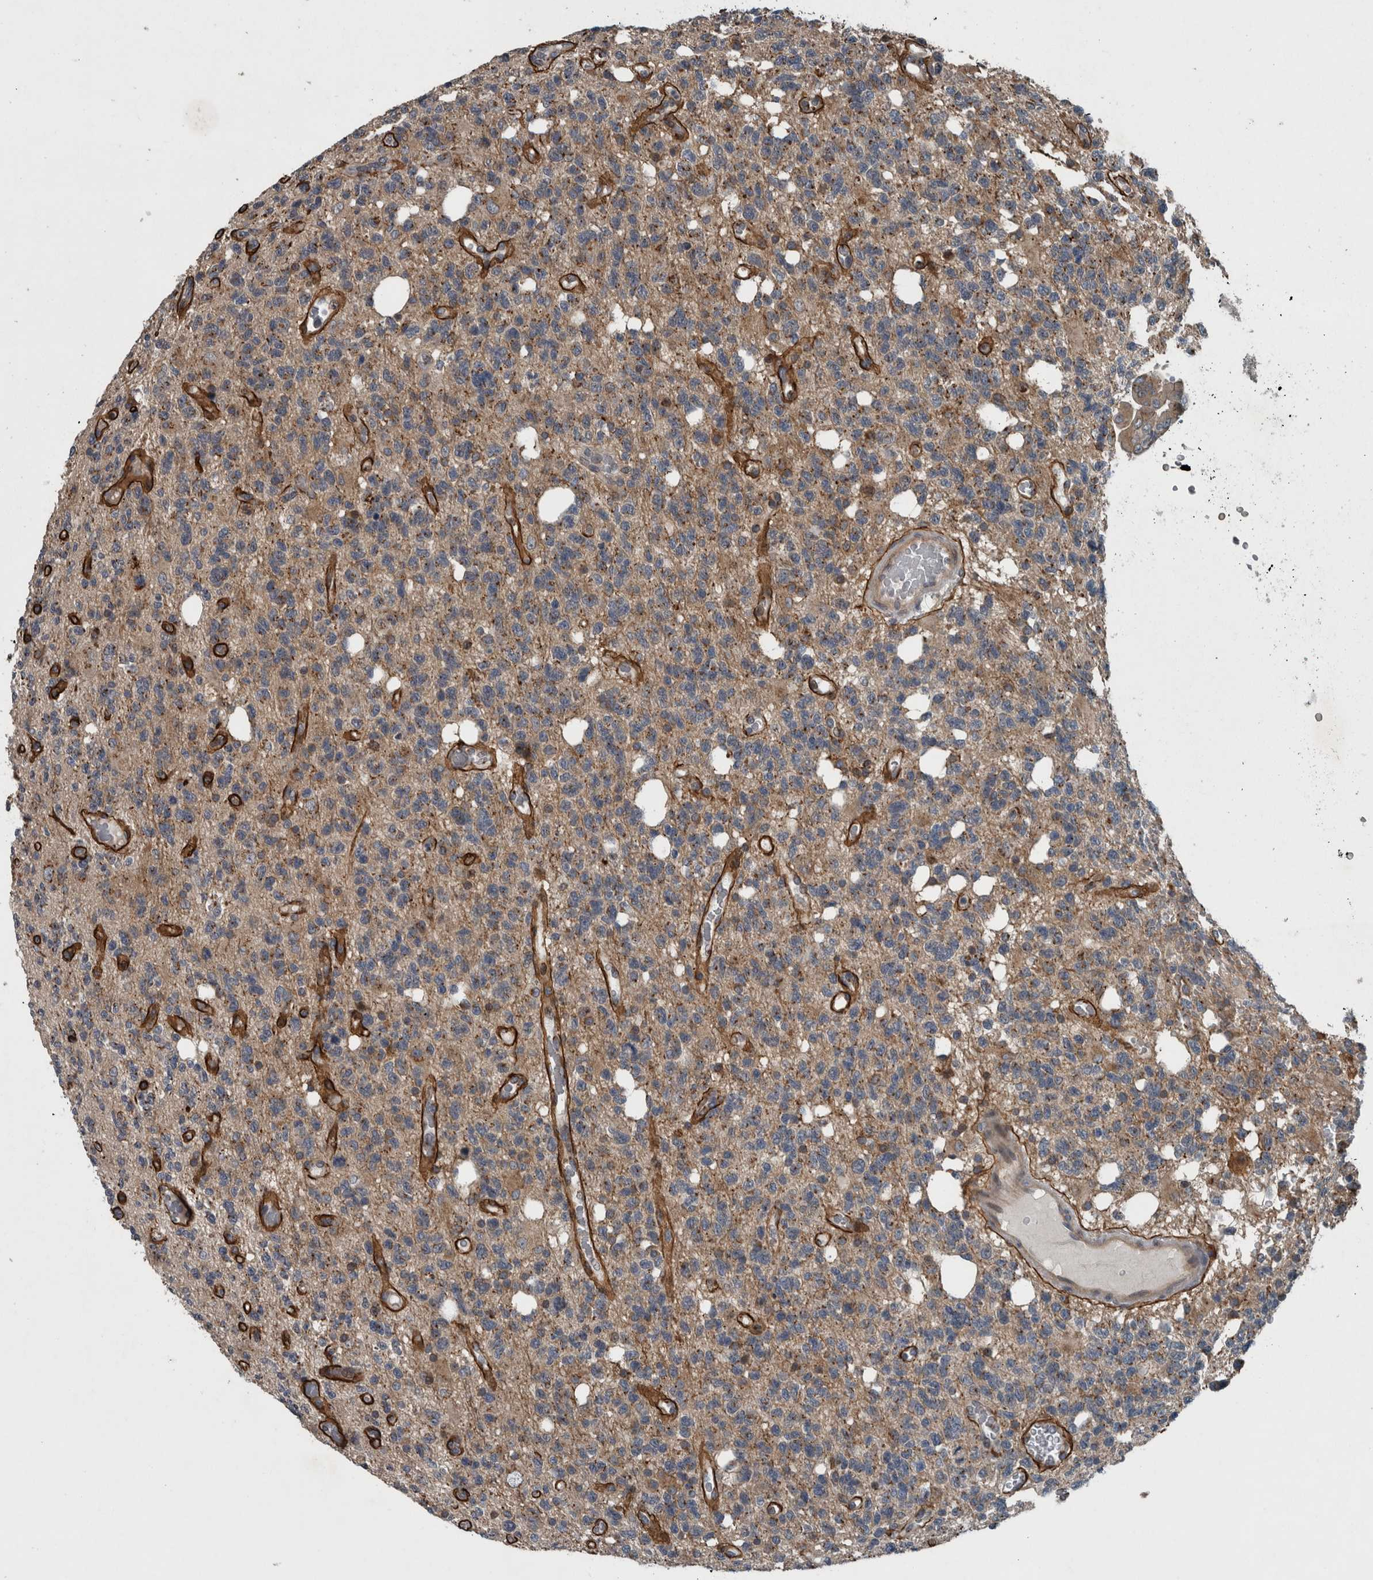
{"staining": {"intensity": "weak", "quantity": "25%-75%", "location": "cytoplasmic/membranous"}, "tissue": "glioma", "cell_type": "Tumor cells", "image_type": "cancer", "snomed": [{"axis": "morphology", "description": "Glioma, malignant, High grade"}, {"axis": "topography", "description": "Brain"}], "caption": "This histopathology image exhibits IHC staining of malignant high-grade glioma, with low weak cytoplasmic/membranous positivity in approximately 25%-75% of tumor cells.", "gene": "ZNF345", "patient": {"sex": "female", "age": 62}}